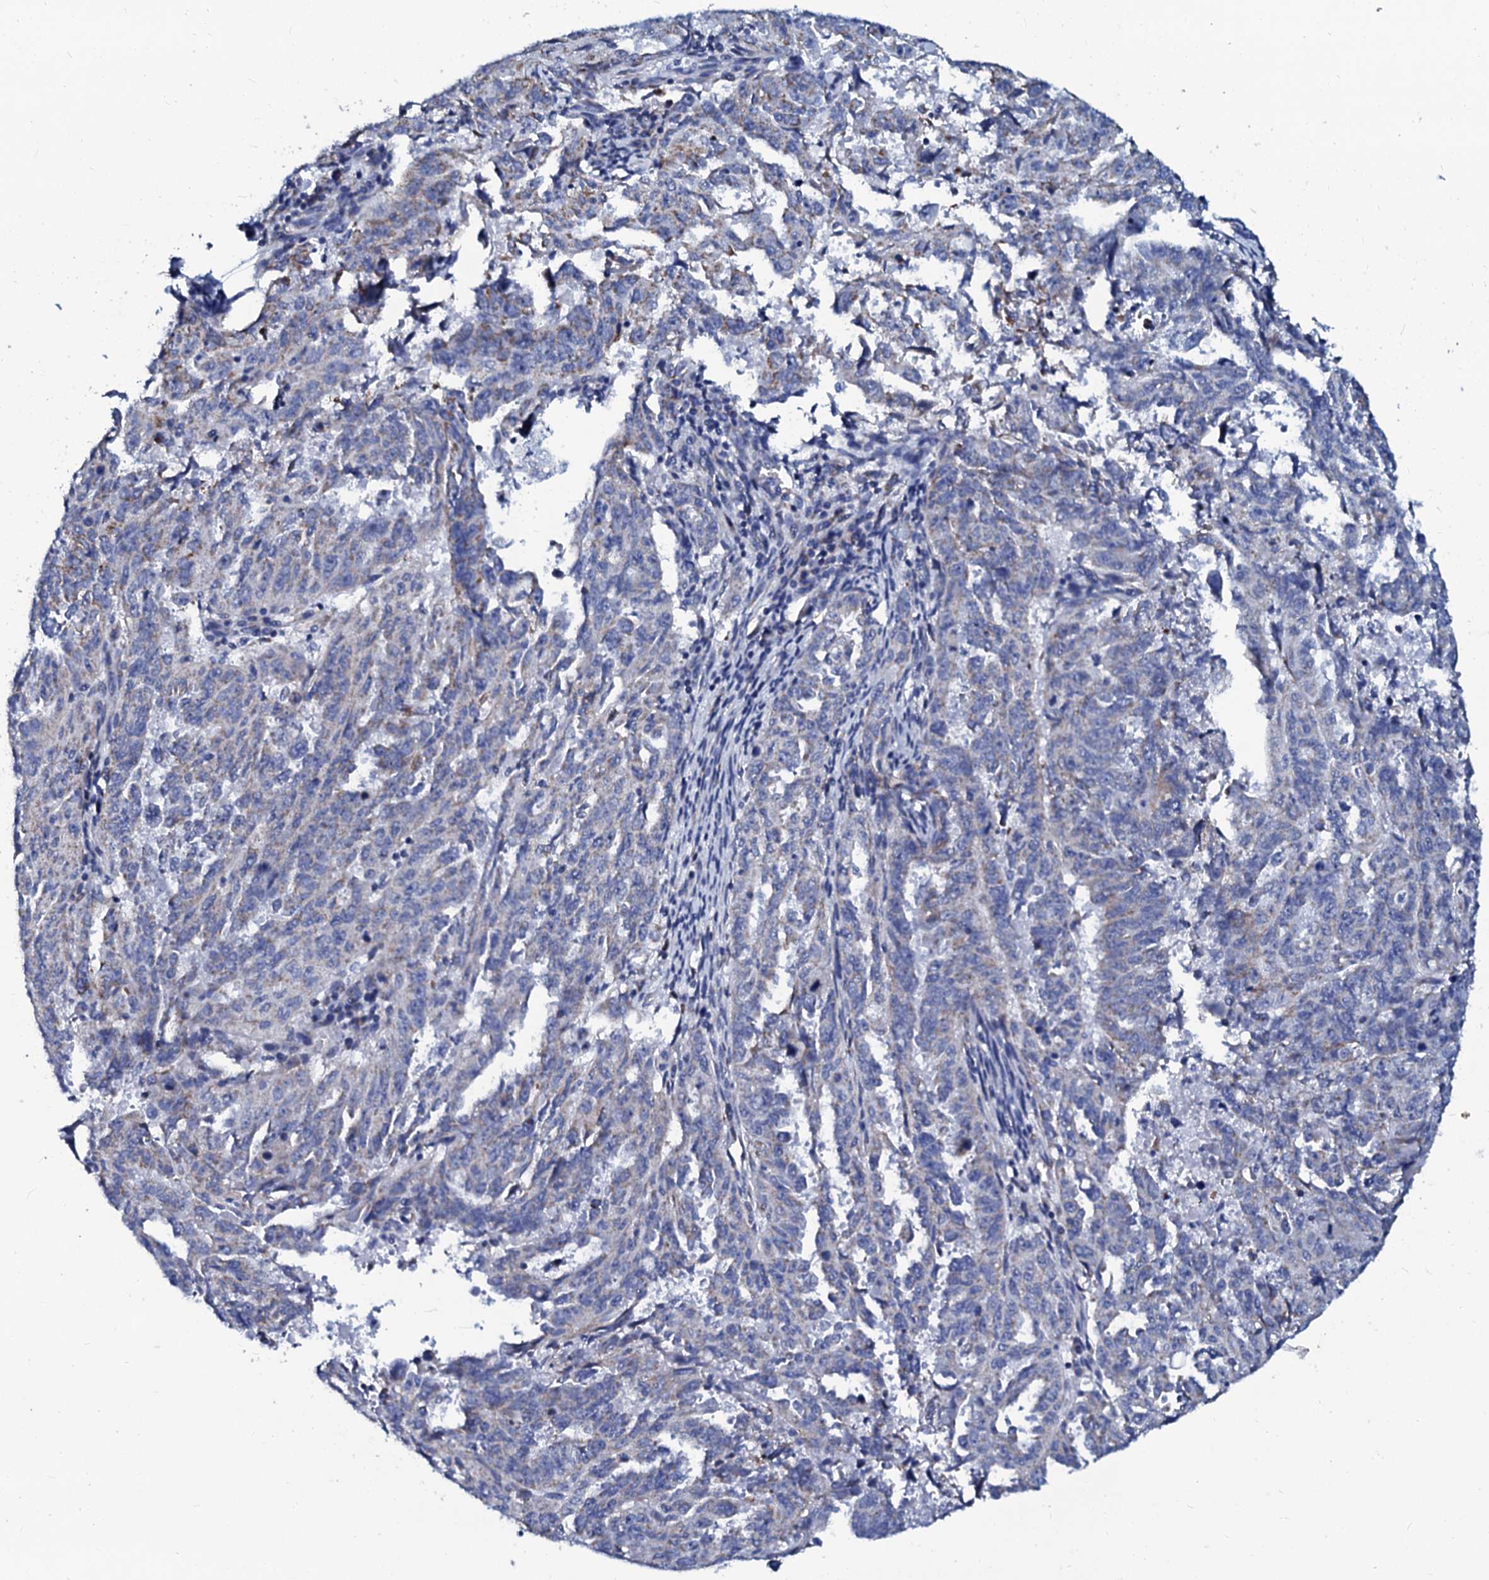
{"staining": {"intensity": "negative", "quantity": "none", "location": "none"}, "tissue": "endometrial cancer", "cell_type": "Tumor cells", "image_type": "cancer", "snomed": [{"axis": "morphology", "description": "Adenocarcinoma, NOS"}, {"axis": "topography", "description": "Endometrium"}], "caption": "This histopathology image is of endometrial cancer stained with immunohistochemistry to label a protein in brown with the nuclei are counter-stained blue. There is no positivity in tumor cells.", "gene": "SLC37A4", "patient": {"sex": "female", "age": 65}}